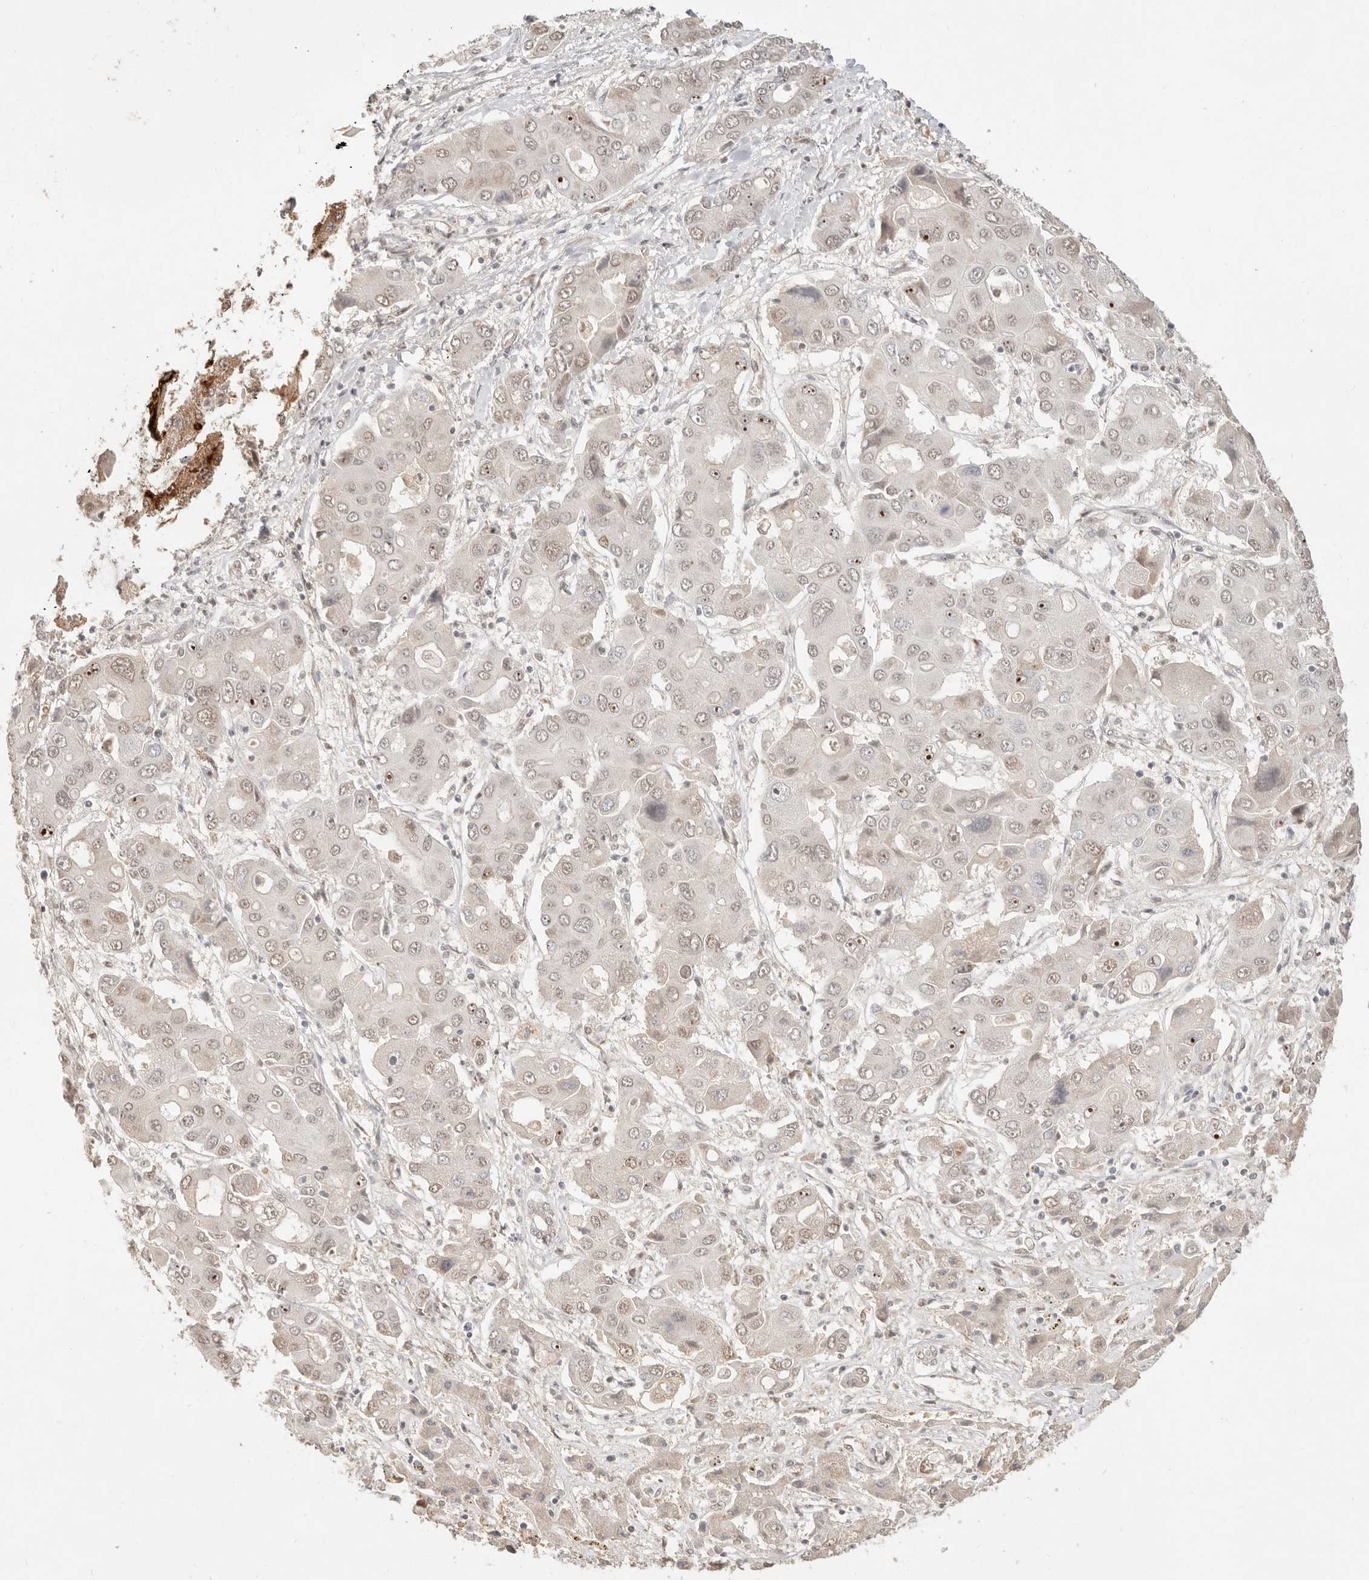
{"staining": {"intensity": "moderate", "quantity": ">75%", "location": "nuclear"}, "tissue": "liver cancer", "cell_type": "Tumor cells", "image_type": "cancer", "snomed": [{"axis": "morphology", "description": "Cholangiocarcinoma"}, {"axis": "topography", "description": "Liver"}], "caption": "A brown stain shows moderate nuclear positivity of a protein in liver cancer (cholangiocarcinoma) tumor cells.", "gene": "MEP1A", "patient": {"sex": "male", "age": 67}}